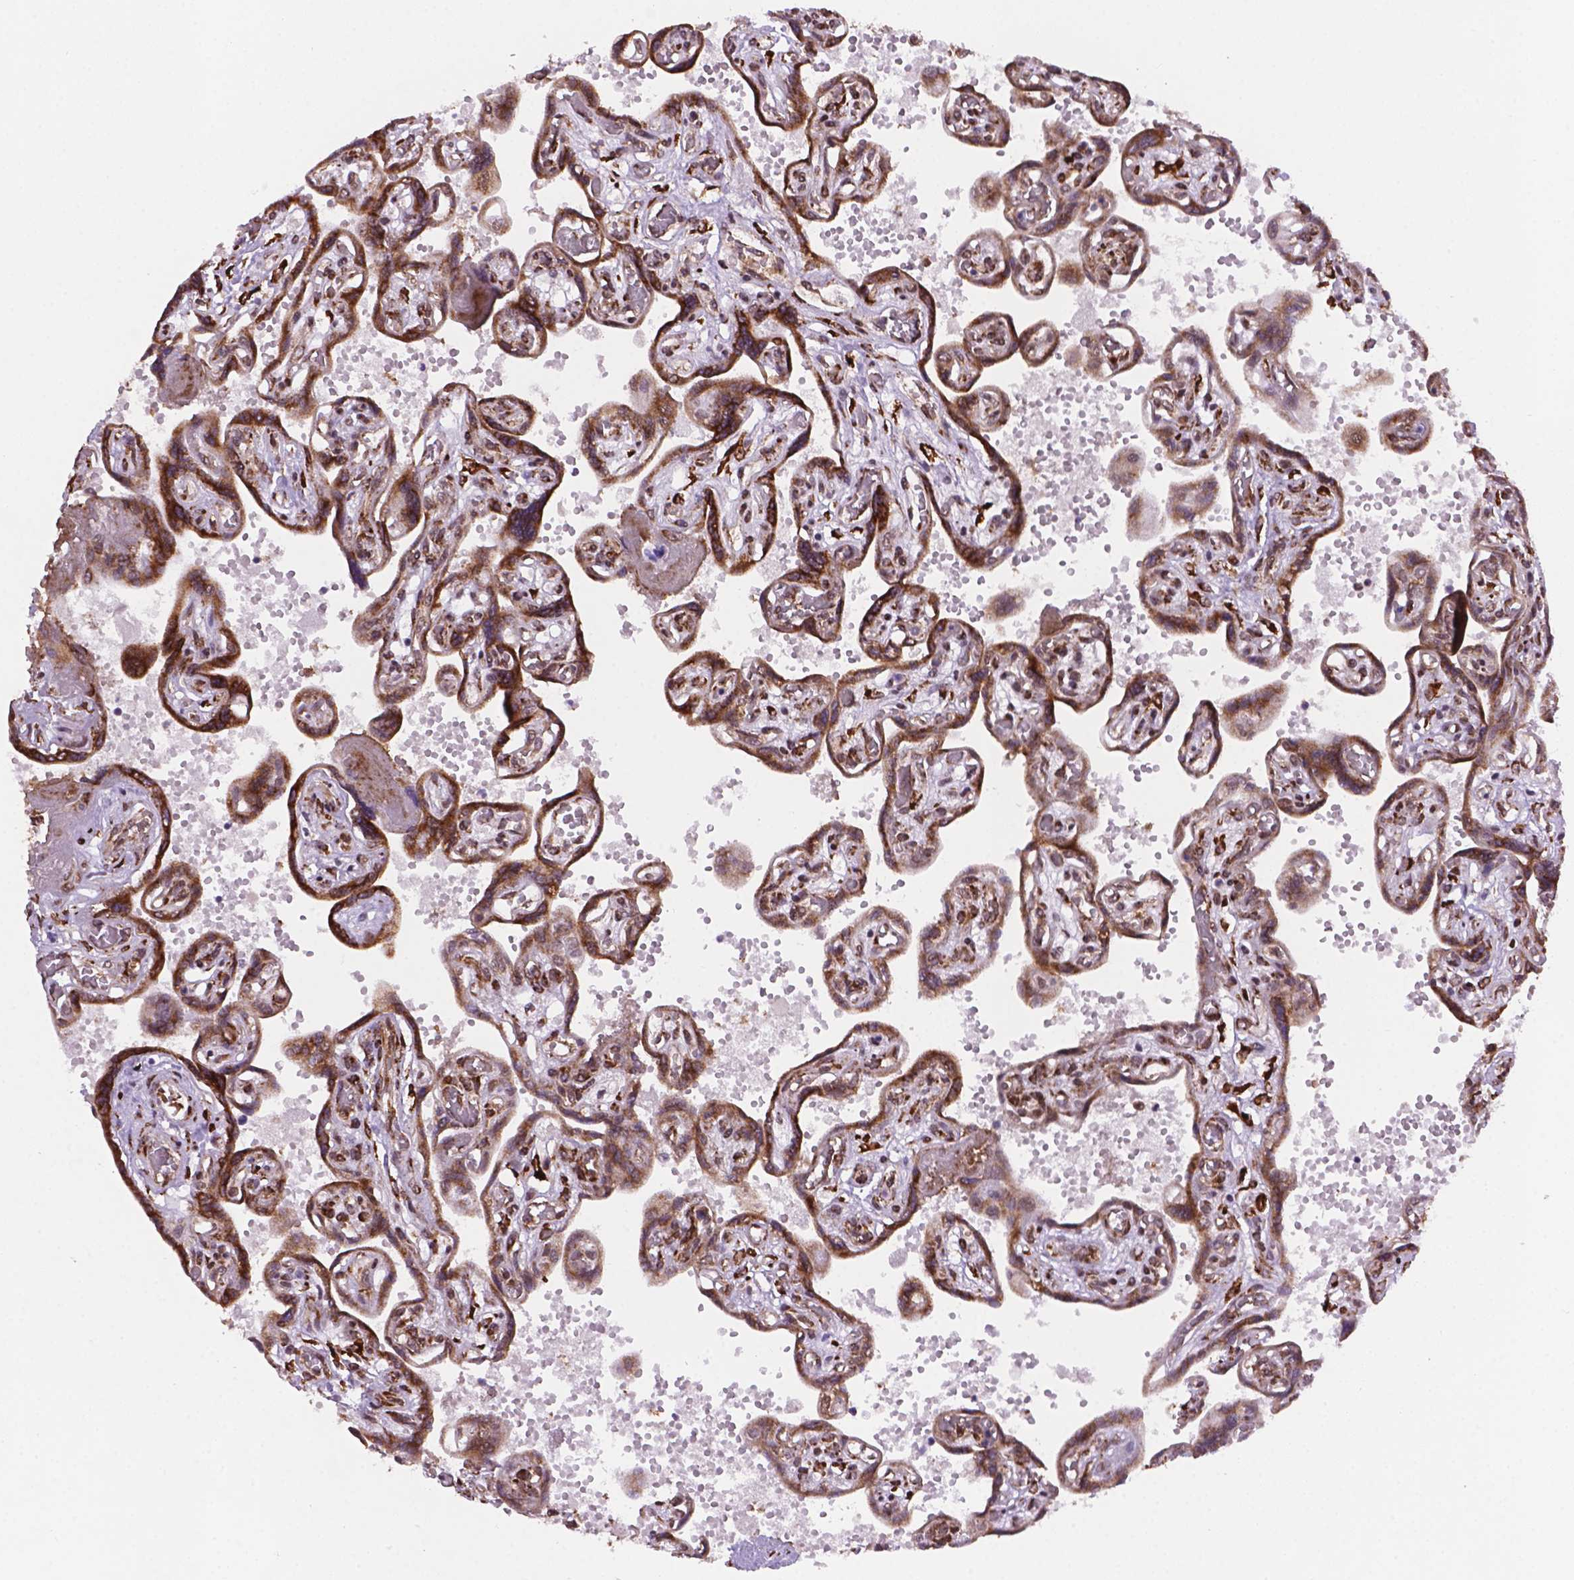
{"staining": {"intensity": "strong", "quantity": ">75%", "location": "cytoplasmic/membranous"}, "tissue": "placenta", "cell_type": "Decidual cells", "image_type": "normal", "snomed": [{"axis": "morphology", "description": "Normal tissue, NOS"}, {"axis": "topography", "description": "Placenta"}], "caption": "Placenta stained with immunohistochemistry displays strong cytoplasmic/membranous positivity in approximately >75% of decidual cells.", "gene": "FNIP1", "patient": {"sex": "female", "age": 32}}